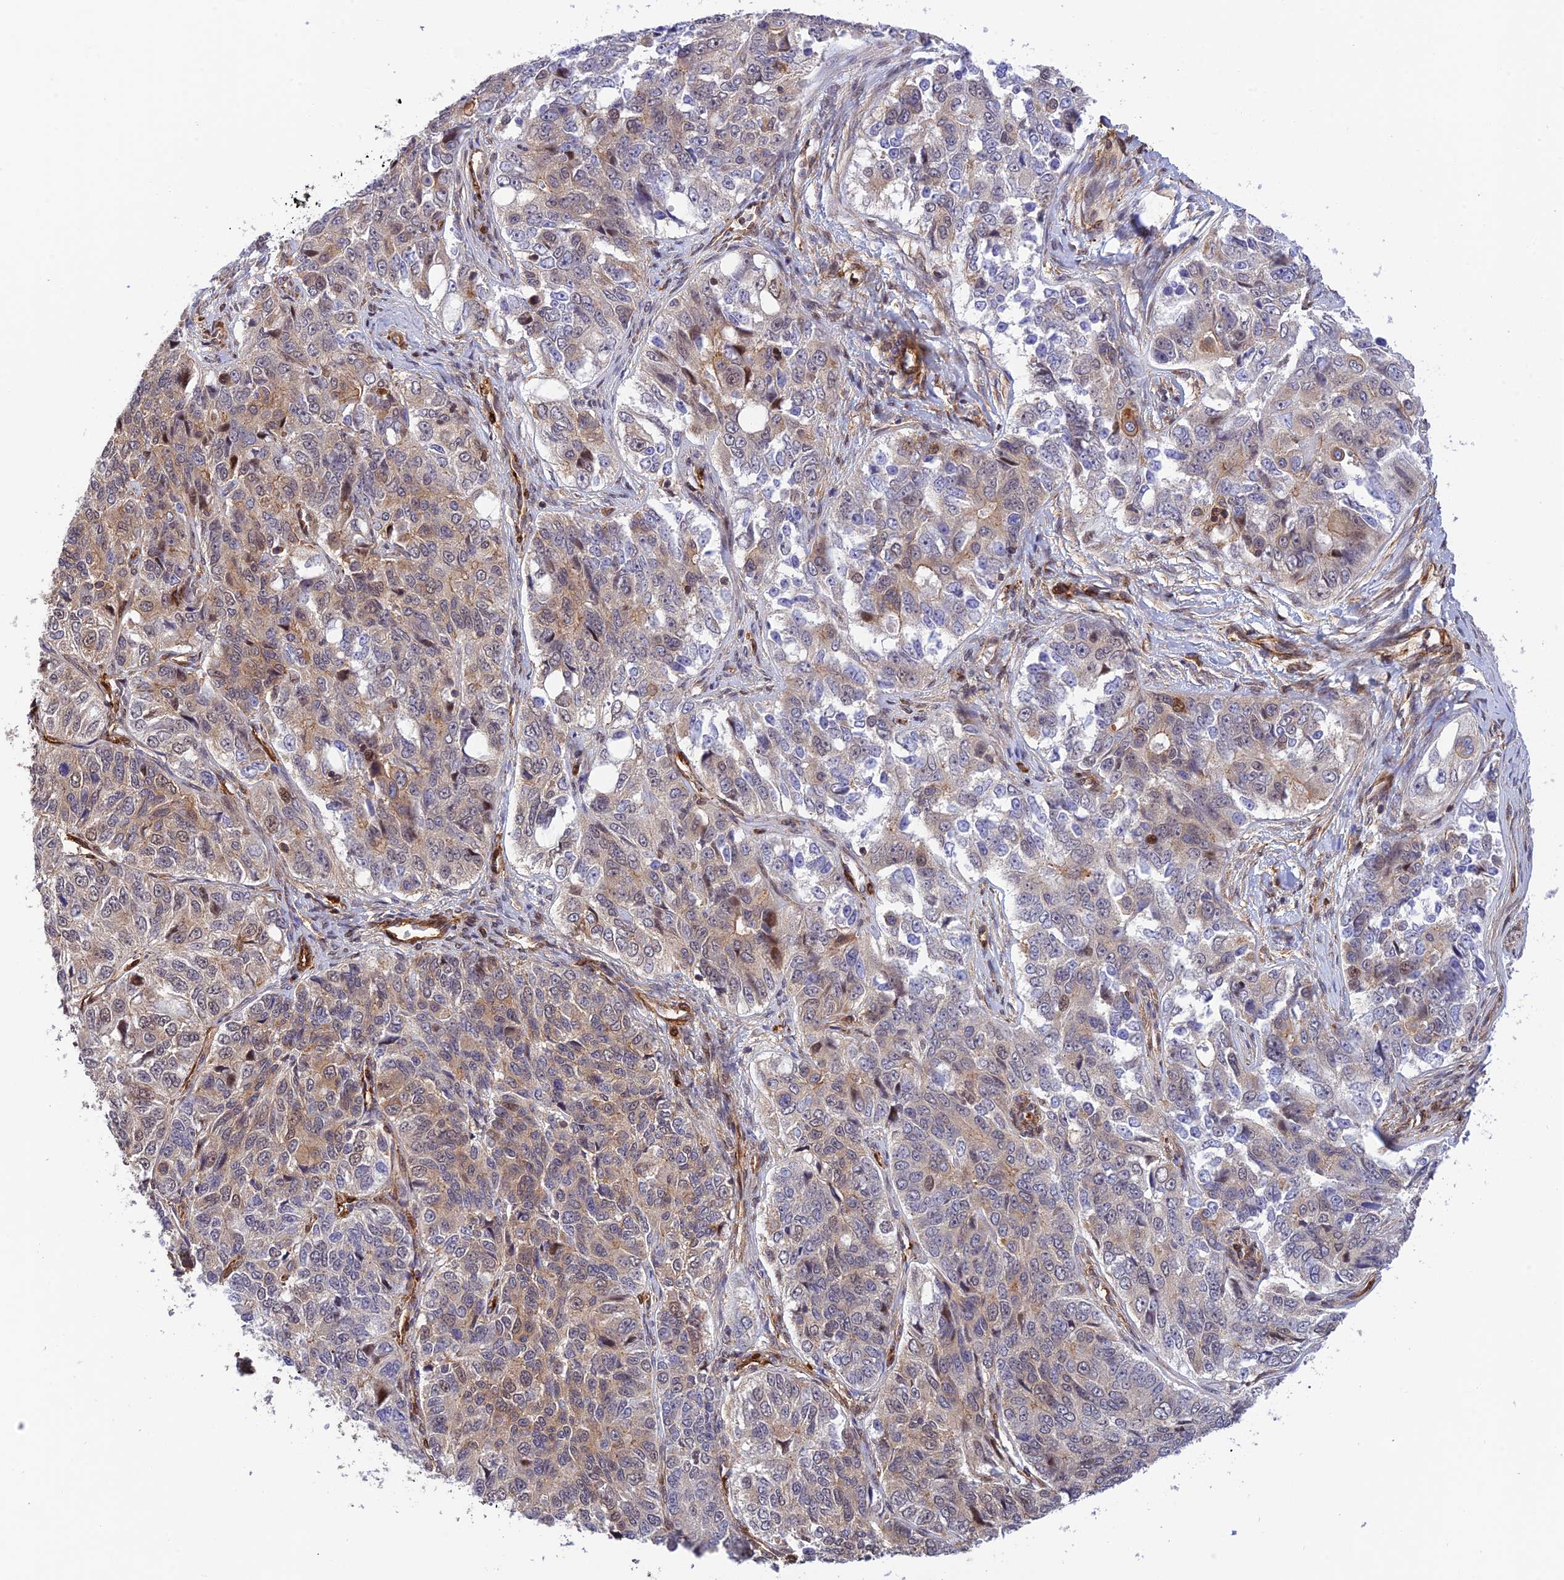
{"staining": {"intensity": "weak", "quantity": "25%-75%", "location": "cytoplasmic/membranous"}, "tissue": "ovarian cancer", "cell_type": "Tumor cells", "image_type": "cancer", "snomed": [{"axis": "morphology", "description": "Carcinoma, endometroid"}, {"axis": "topography", "description": "Ovary"}], "caption": "This is a histology image of immunohistochemistry staining of ovarian cancer (endometroid carcinoma), which shows weak staining in the cytoplasmic/membranous of tumor cells.", "gene": "EVI5L", "patient": {"sex": "female", "age": 51}}